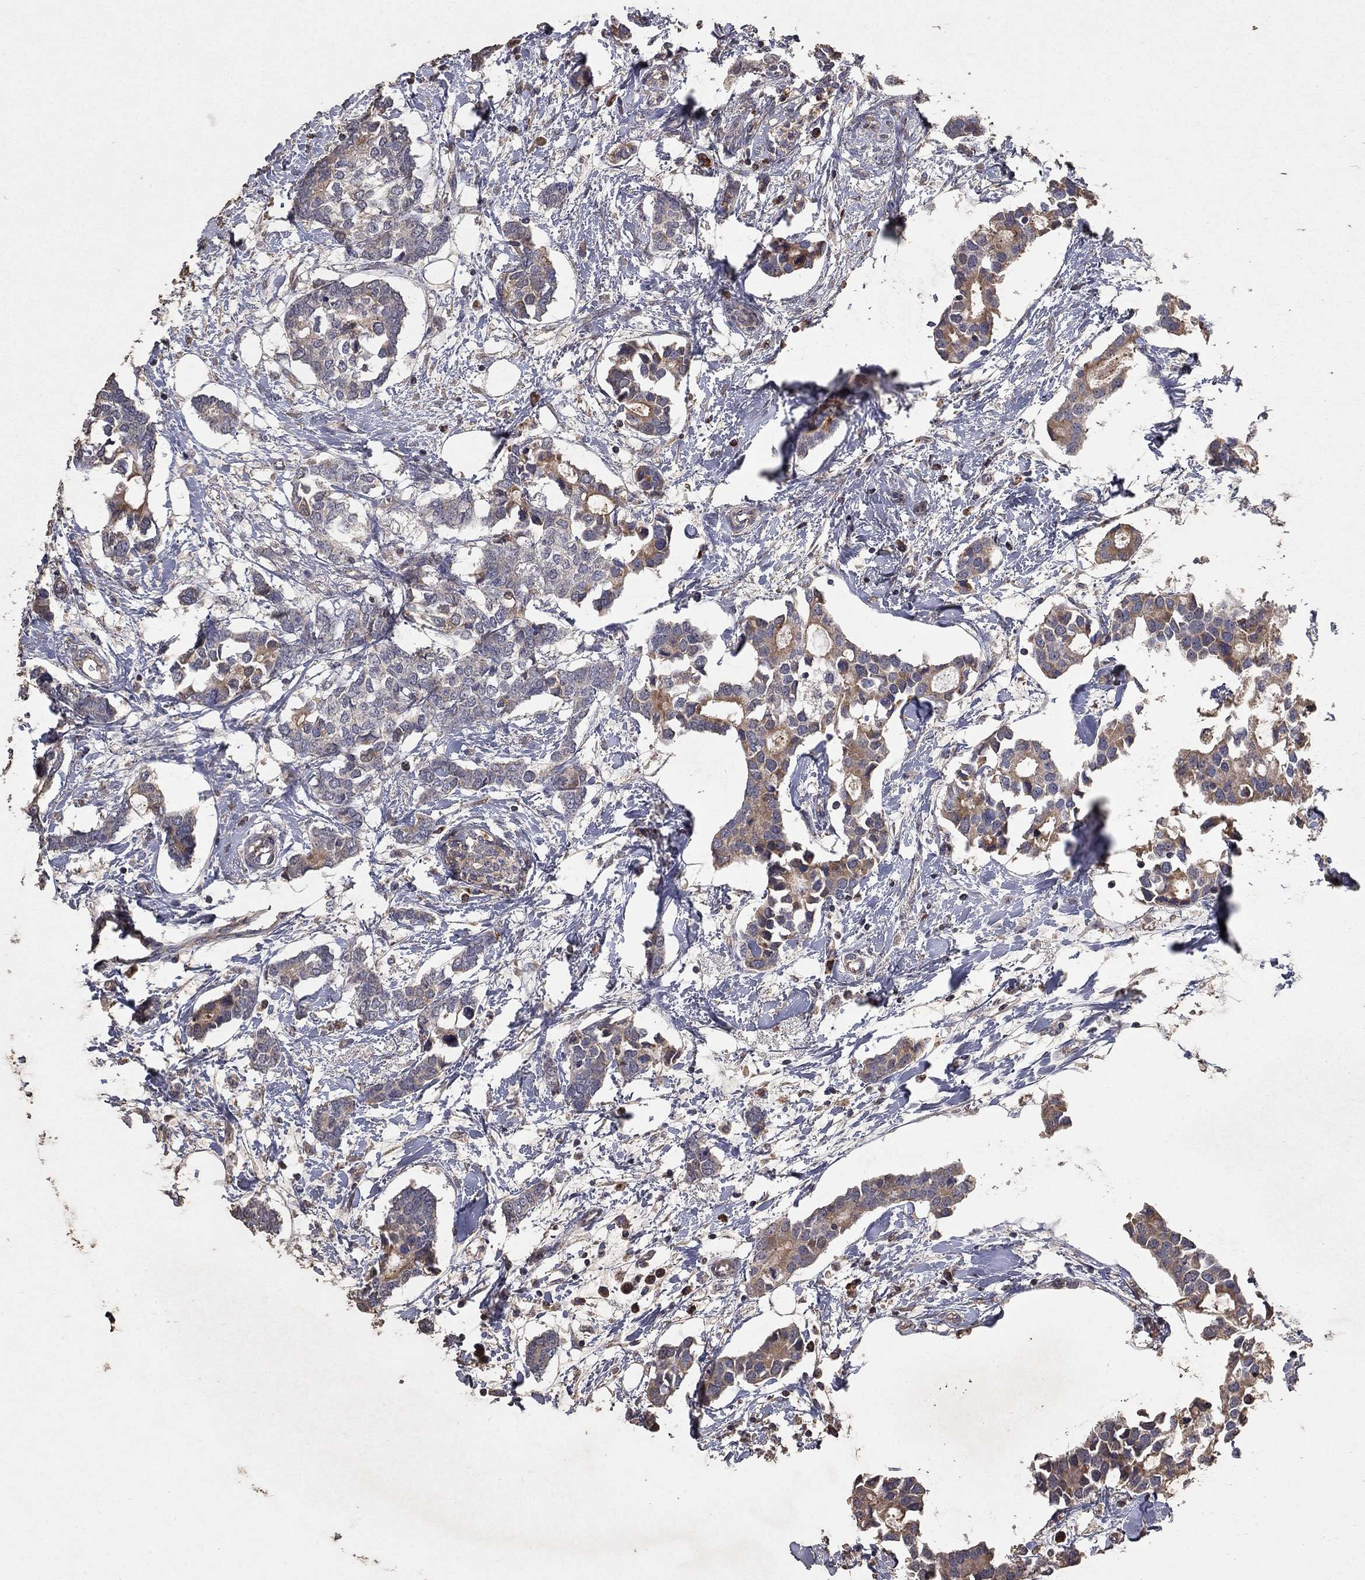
{"staining": {"intensity": "moderate", "quantity": "<25%", "location": "cytoplasmic/membranous"}, "tissue": "breast cancer", "cell_type": "Tumor cells", "image_type": "cancer", "snomed": [{"axis": "morphology", "description": "Duct carcinoma"}, {"axis": "topography", "description": "Breast"}], "caption": "Immunohistochemistry photomicrograph of neoplastic tissue: human breast invasive ductal carcinoma stained using immunohistochemistry (IHC) reveals low levels of moderate protein expression localized specifically in the cytoplasmic/membranous of tumor cells, appearing as a cytoplasmic/membranous brown color.", "gene": "GPSM1", "patient": {"sex": "female", "age": 83}}